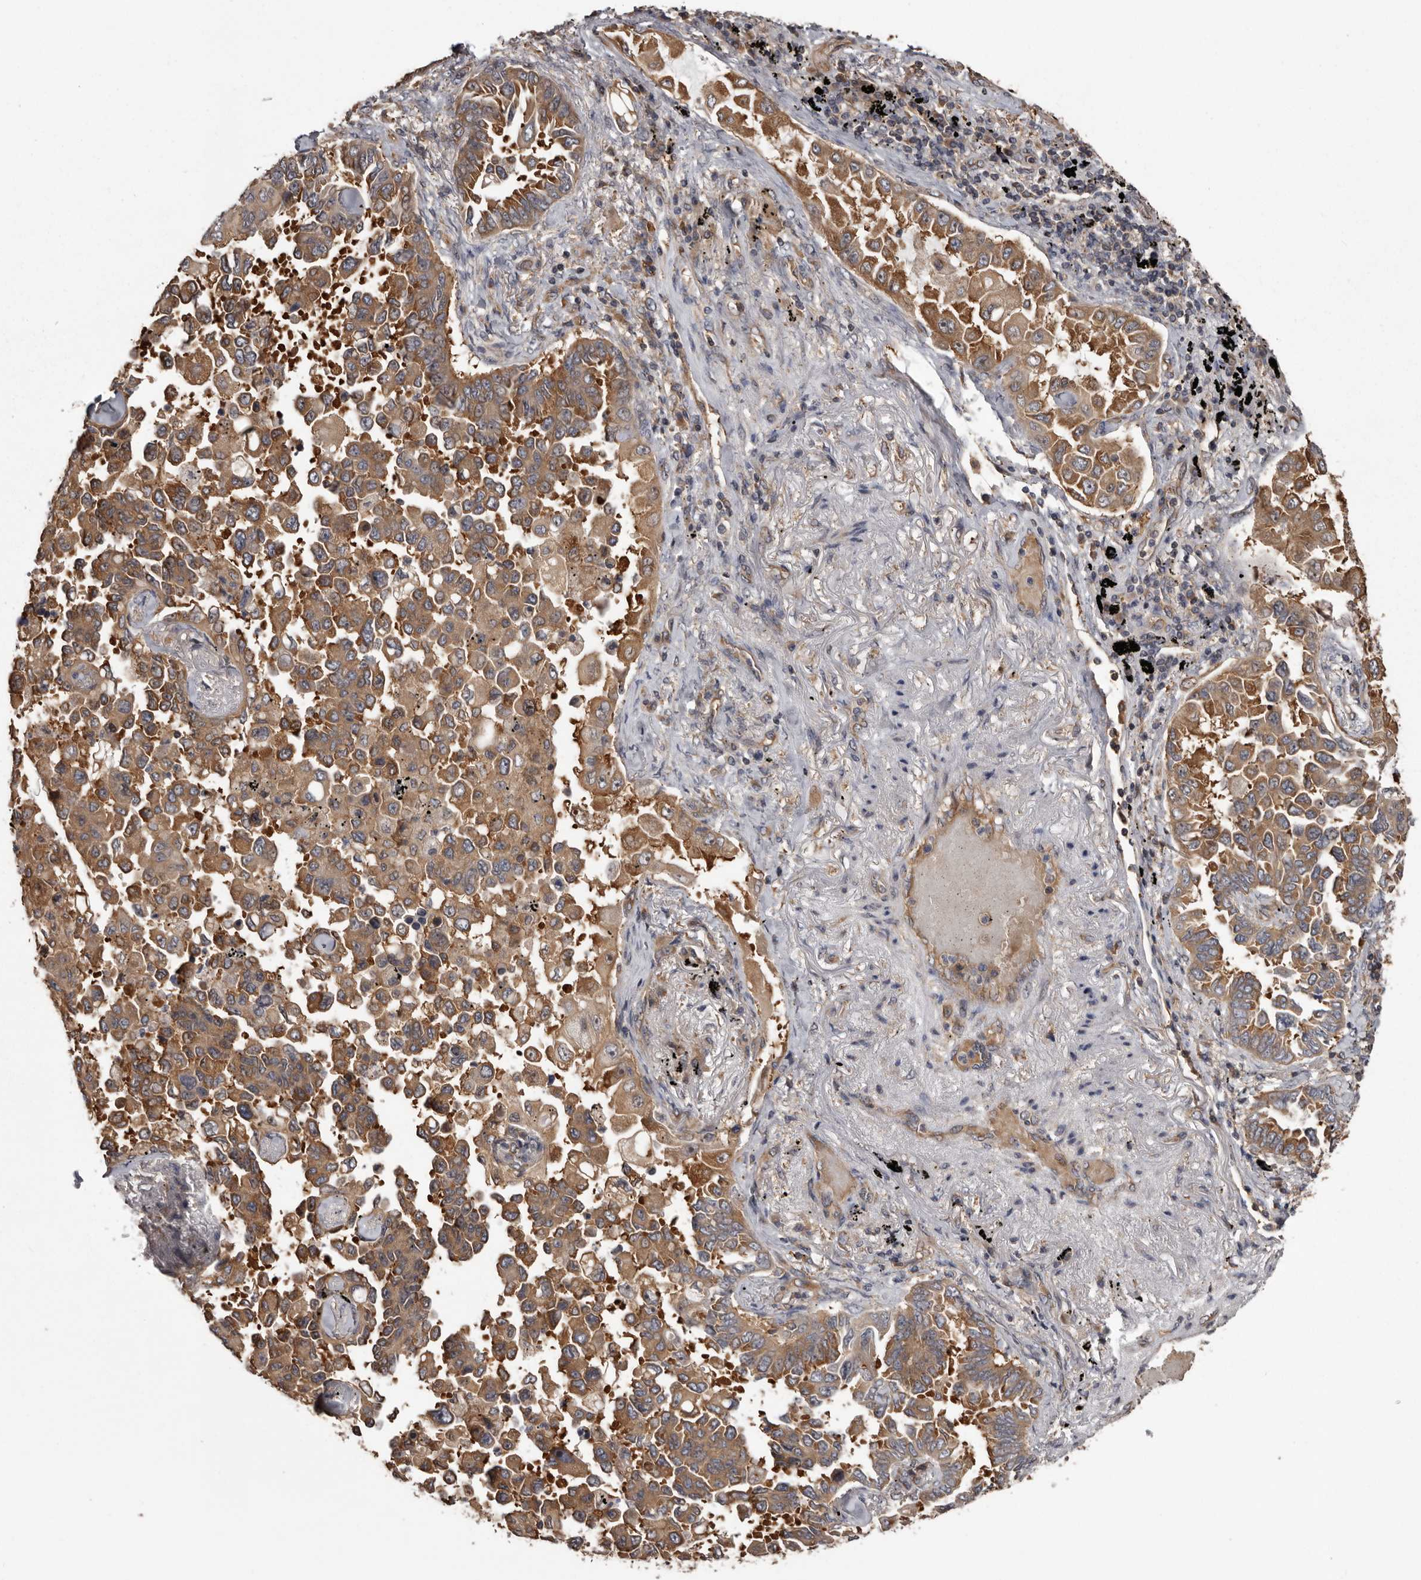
{"staining": {"intensity": "moderate", "quantity": ">75%", "location": "cytoplasmic/membranous"}, "tissue": "lung cancer", "cell_type": "Tumor cells", "image_type": "cancer", "snomed": [{"axis": "morphology", "description": "Adenocarcinoma, NOS"}, {"axis": "topography", "description": "Lung"}], "caption": "Moderate cytoplasmic/membranous staining is seen in approximately >75% of tumor cells in lung cancer (adenocarcinoma).", "gene": "DARS1", "patient": {"sex": "female", "age": 67}}